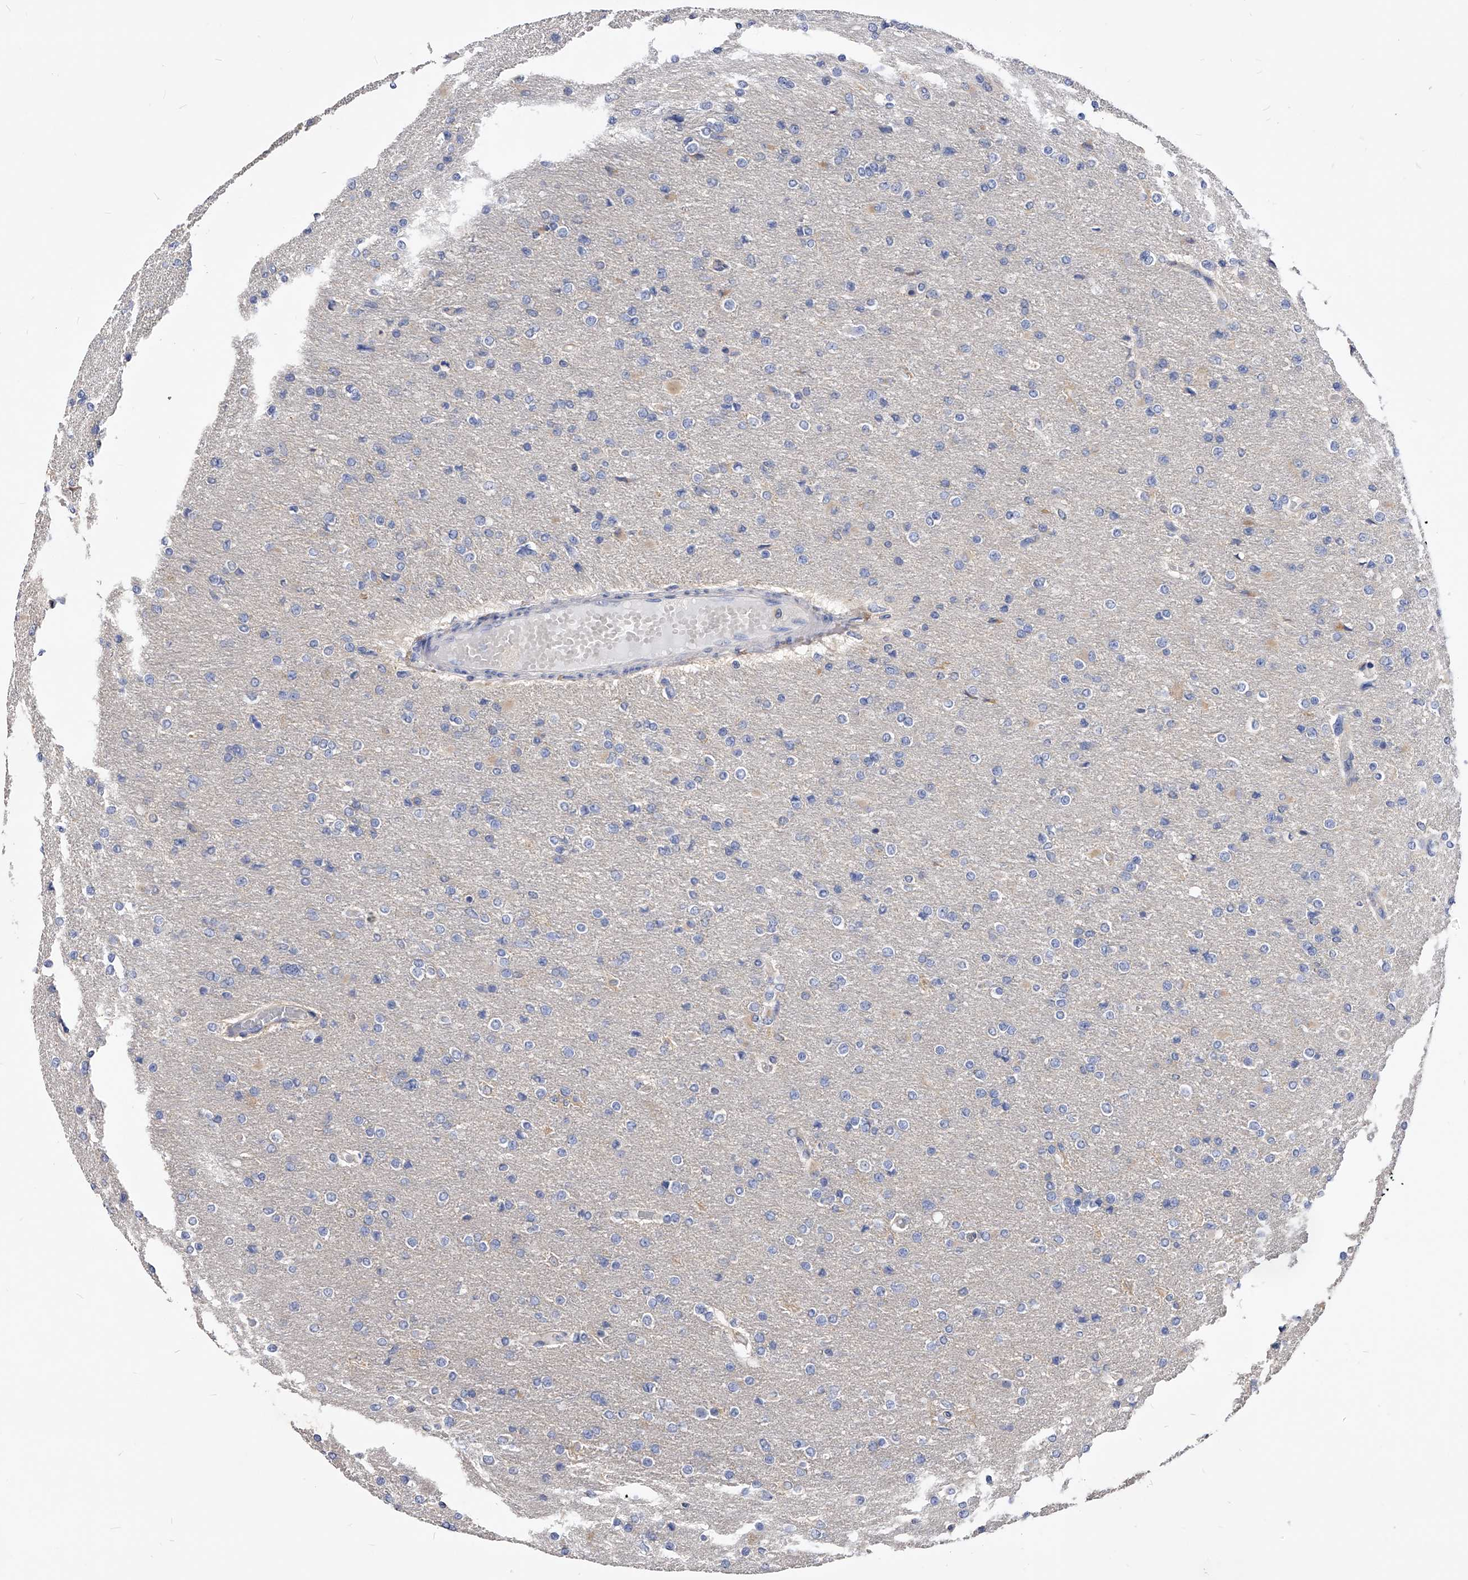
{"staining": {"intensity": "negative", "quantity": "none", "location": "none"}, "tissue": "glioma", "cell_type": "Tumor cells", "image_type": "cancer", "snomed": [{"axis": "morphology", "description": "Glioma, malignant, High grade"}, {"axis": "topography", "description": "Cerebral cortex"}], "caption": "An image of human malignant high-grade glioma is negative for staining in tumor cells. (Brightfield microscopy of DAB immunohistochemistry (IHC) at high magnification).", "gene": "APEH", "patient": {"sex": "female", "age": 36}}